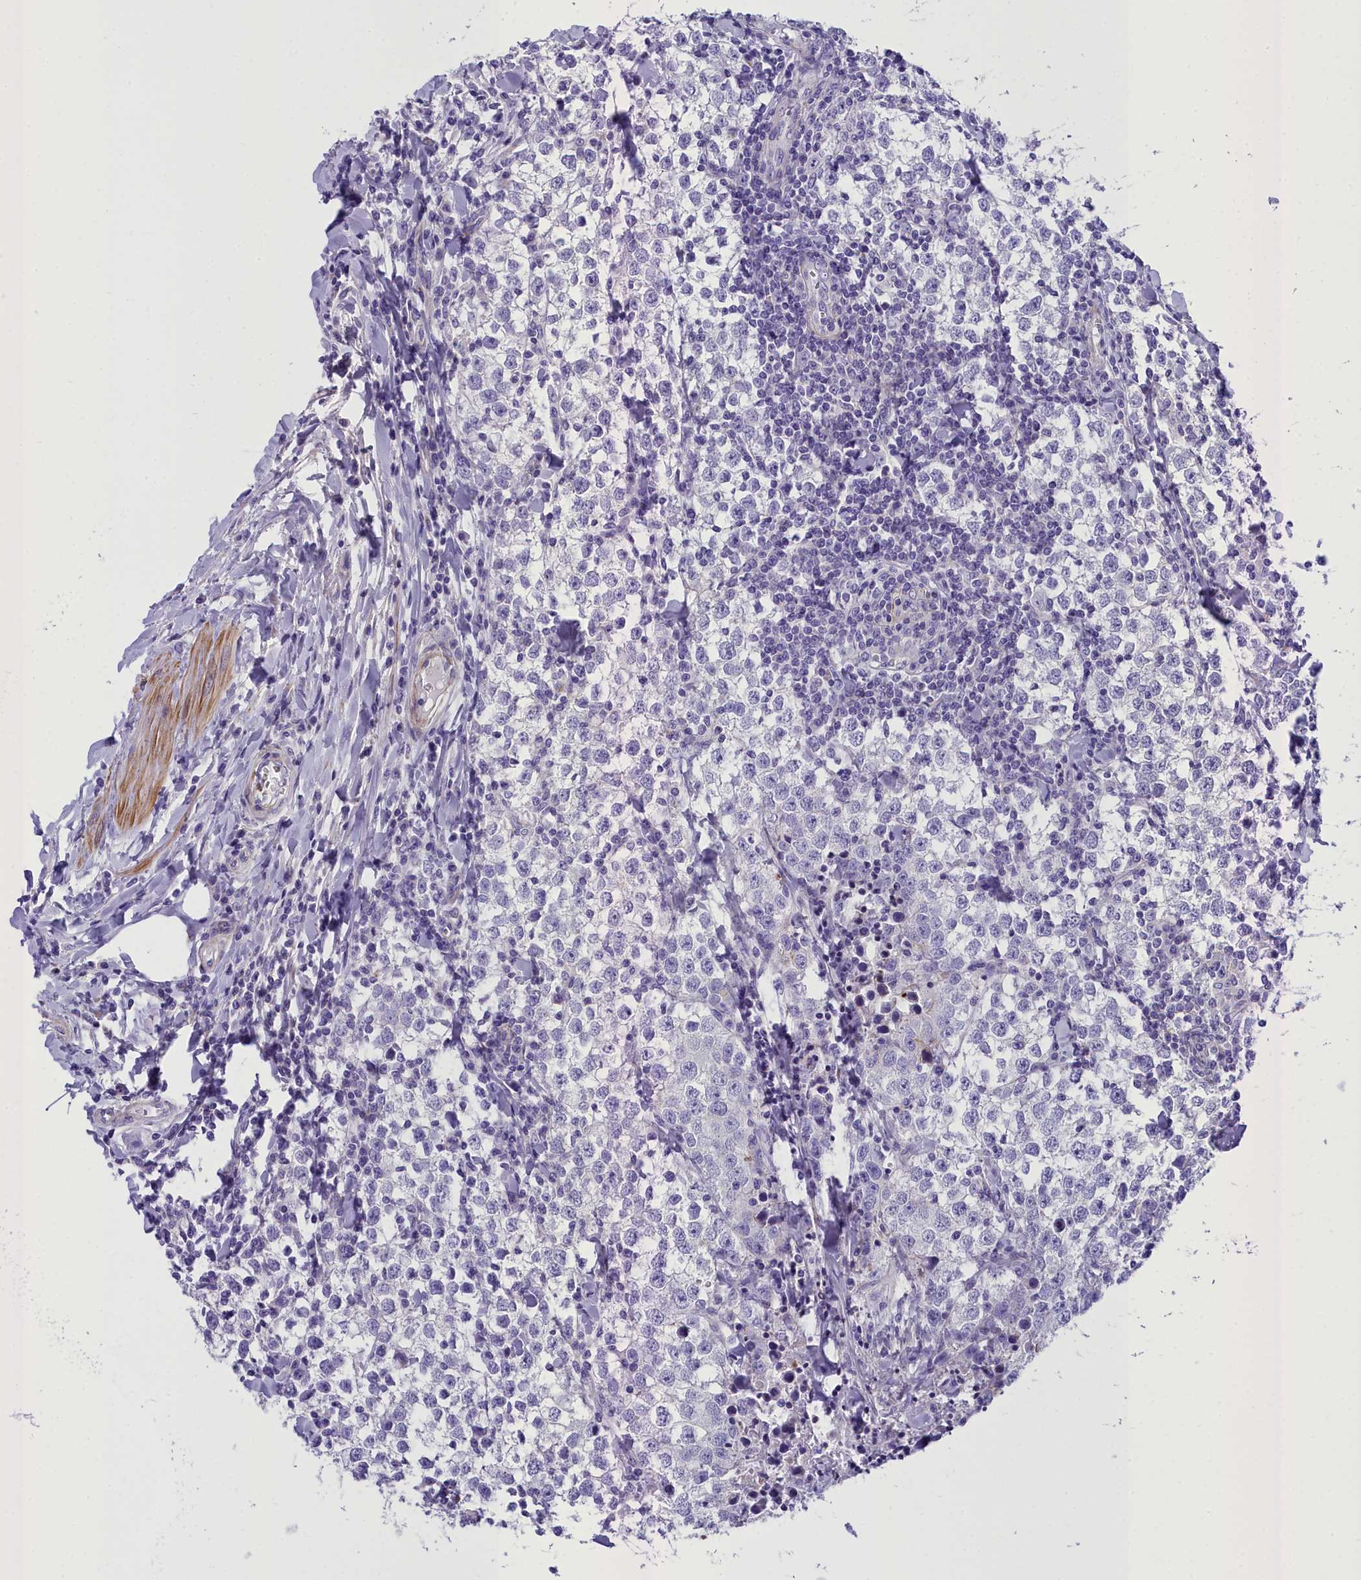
{"staining": {"intensity": "negative", "quantity": "none", "location": "none"}, "tissue": "testis cancer", "cell_type": "Tumor cells", "image_type": "cancer", "snomed": [{"axis": "morphology", "description": "Seminoma, NOS"}, {"axis": "morphology", "description": "Carcinoma, Embryonal, NOS"}, {"axis": "topography", "description": "Testis"}], "caption": "Immunohistochemistry (IHC) image of neoplastic tissue: human testis embryonal carcinoma stained with DAB (3,3'-diaminobenzidine) demonstrates no significant protein staining in tumor cells. (Immunohistochemistry, brightfield microscopy, high magnification).", "gene": "GFRA1", "patient": {"sex": "male", "age": 36}}